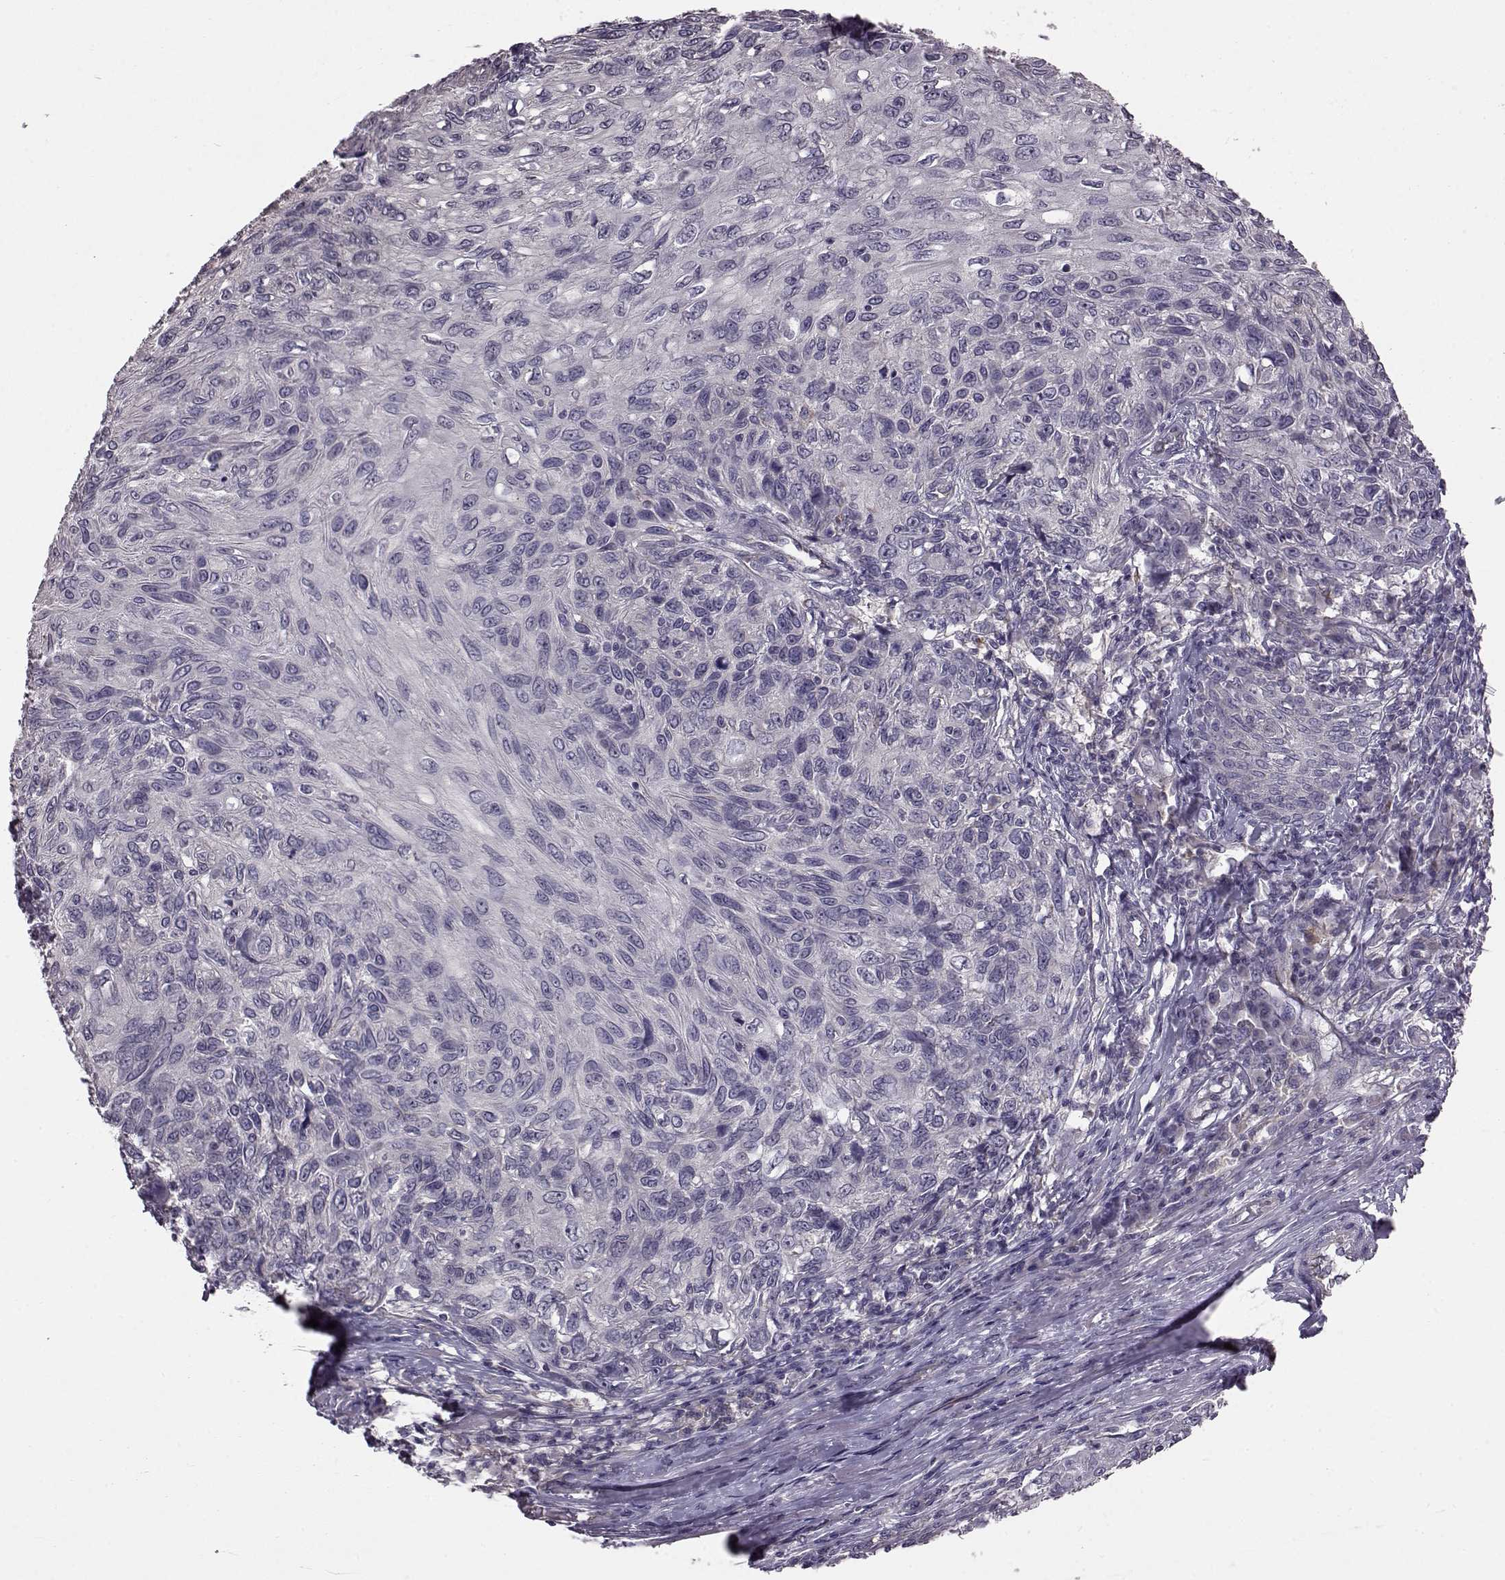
{"staining": {"intensity": "negative", "quantity": "none", "location": "none"}, "tissue": "skin cancer", "cell_type": "Tumor cells", "image_type": "cancer", "snomed": [{"axis": "morphology", "description": "Squamous cell carcinoma, NOS"}, {"axis": "topography", "description": "Skin"}], "caption": "IHC histopathology image of neoplastic tissue: human skin cancer stained with DAB demonstrates no significant protein expression in tumor cells.", "gene": "ADGRG2", "patient": {"sex": "male", "age": 92}}